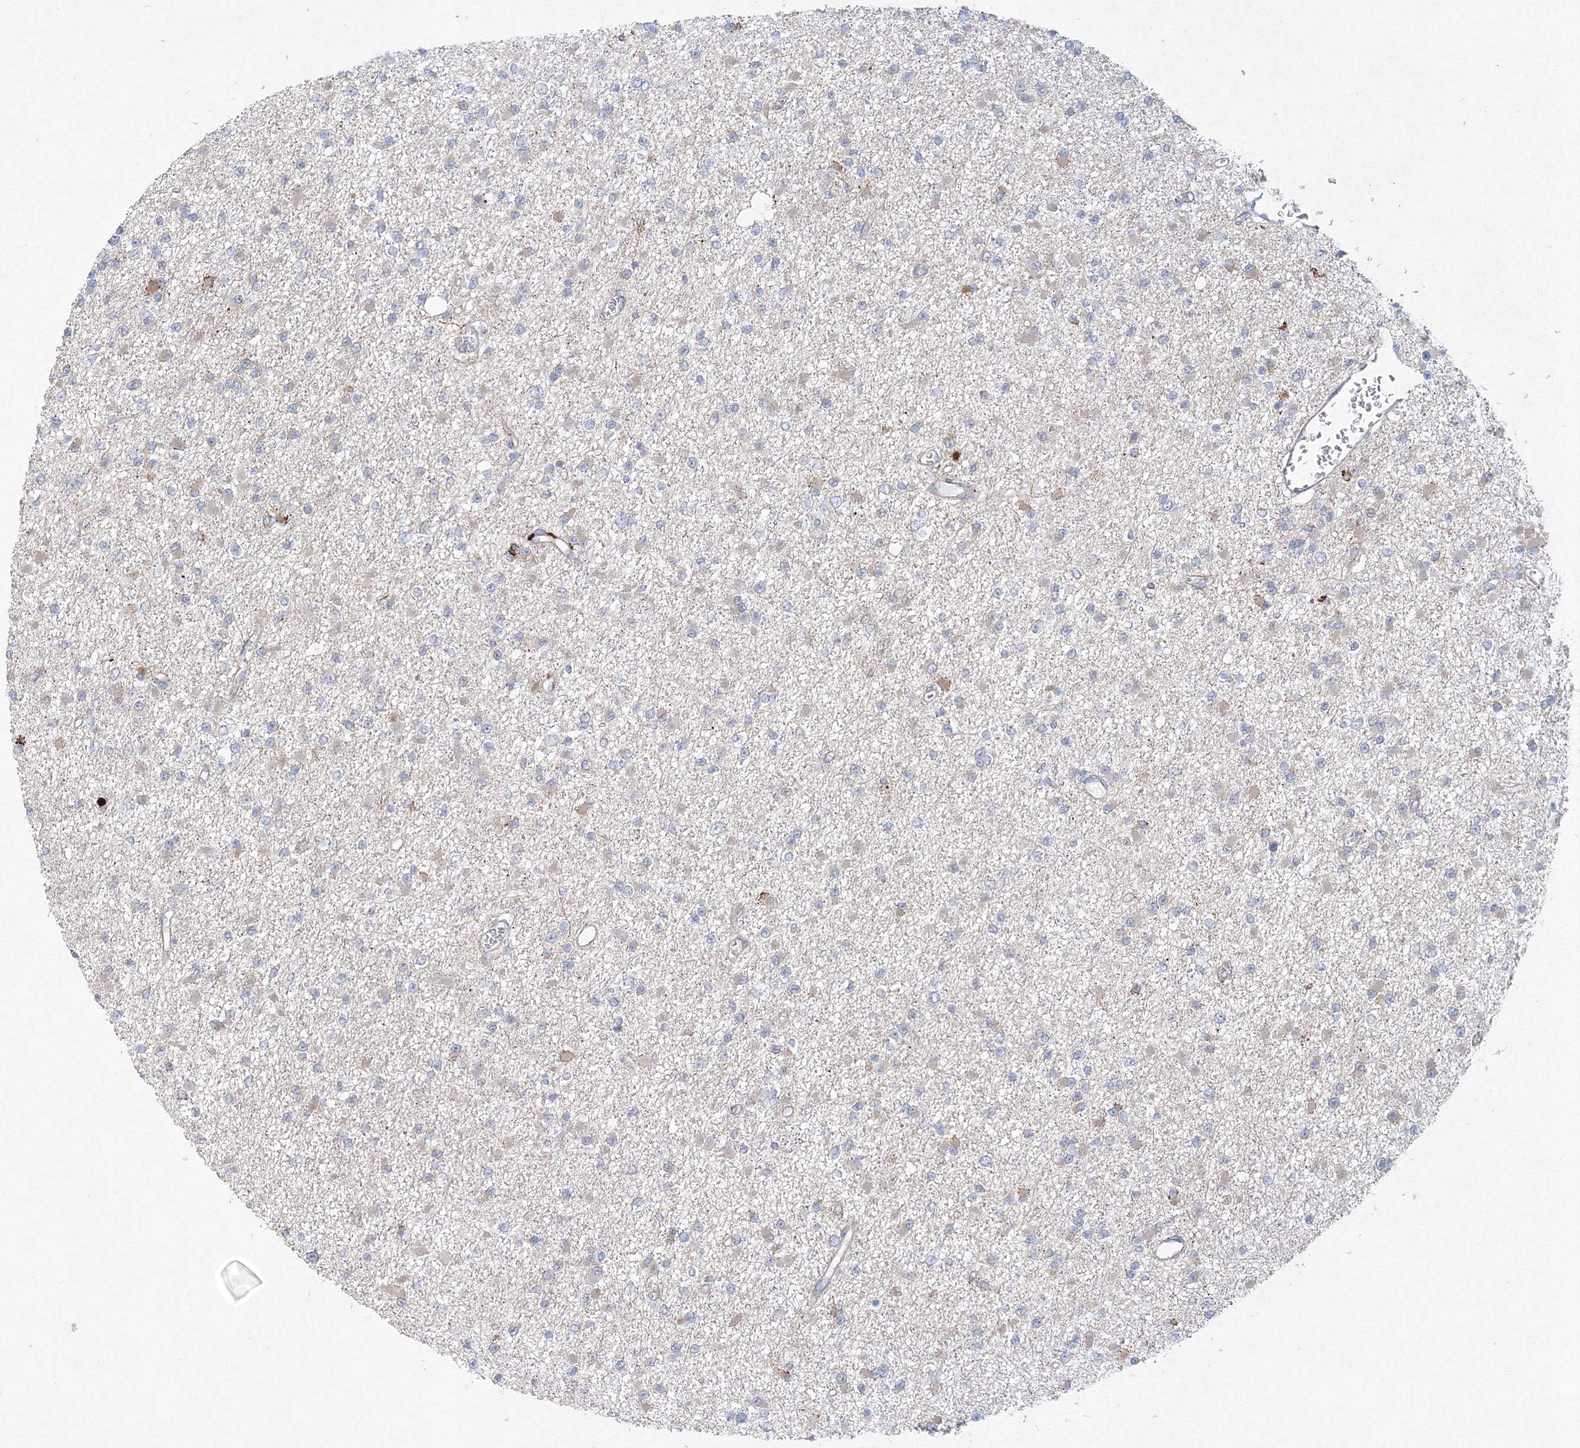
{"staining": {"intensity": "weak", "quantity": "<25%", "location": "cytoplasmic/membranous"}, "tissue": "glioma", "cell_type": "Tumor cells", "image_type": "cancer", "snomed": [{"axis": "morphology", "description": "Glioma, malignant, Low grade"}, {"axis": "topography", "description": "Brain"}], "caption": "Protein analysis of malignant glioma (low-grade) reveals no significant expression in tumor cells.", "gene": "WDR49", "patient": {"sex": "female", "age": 22}}